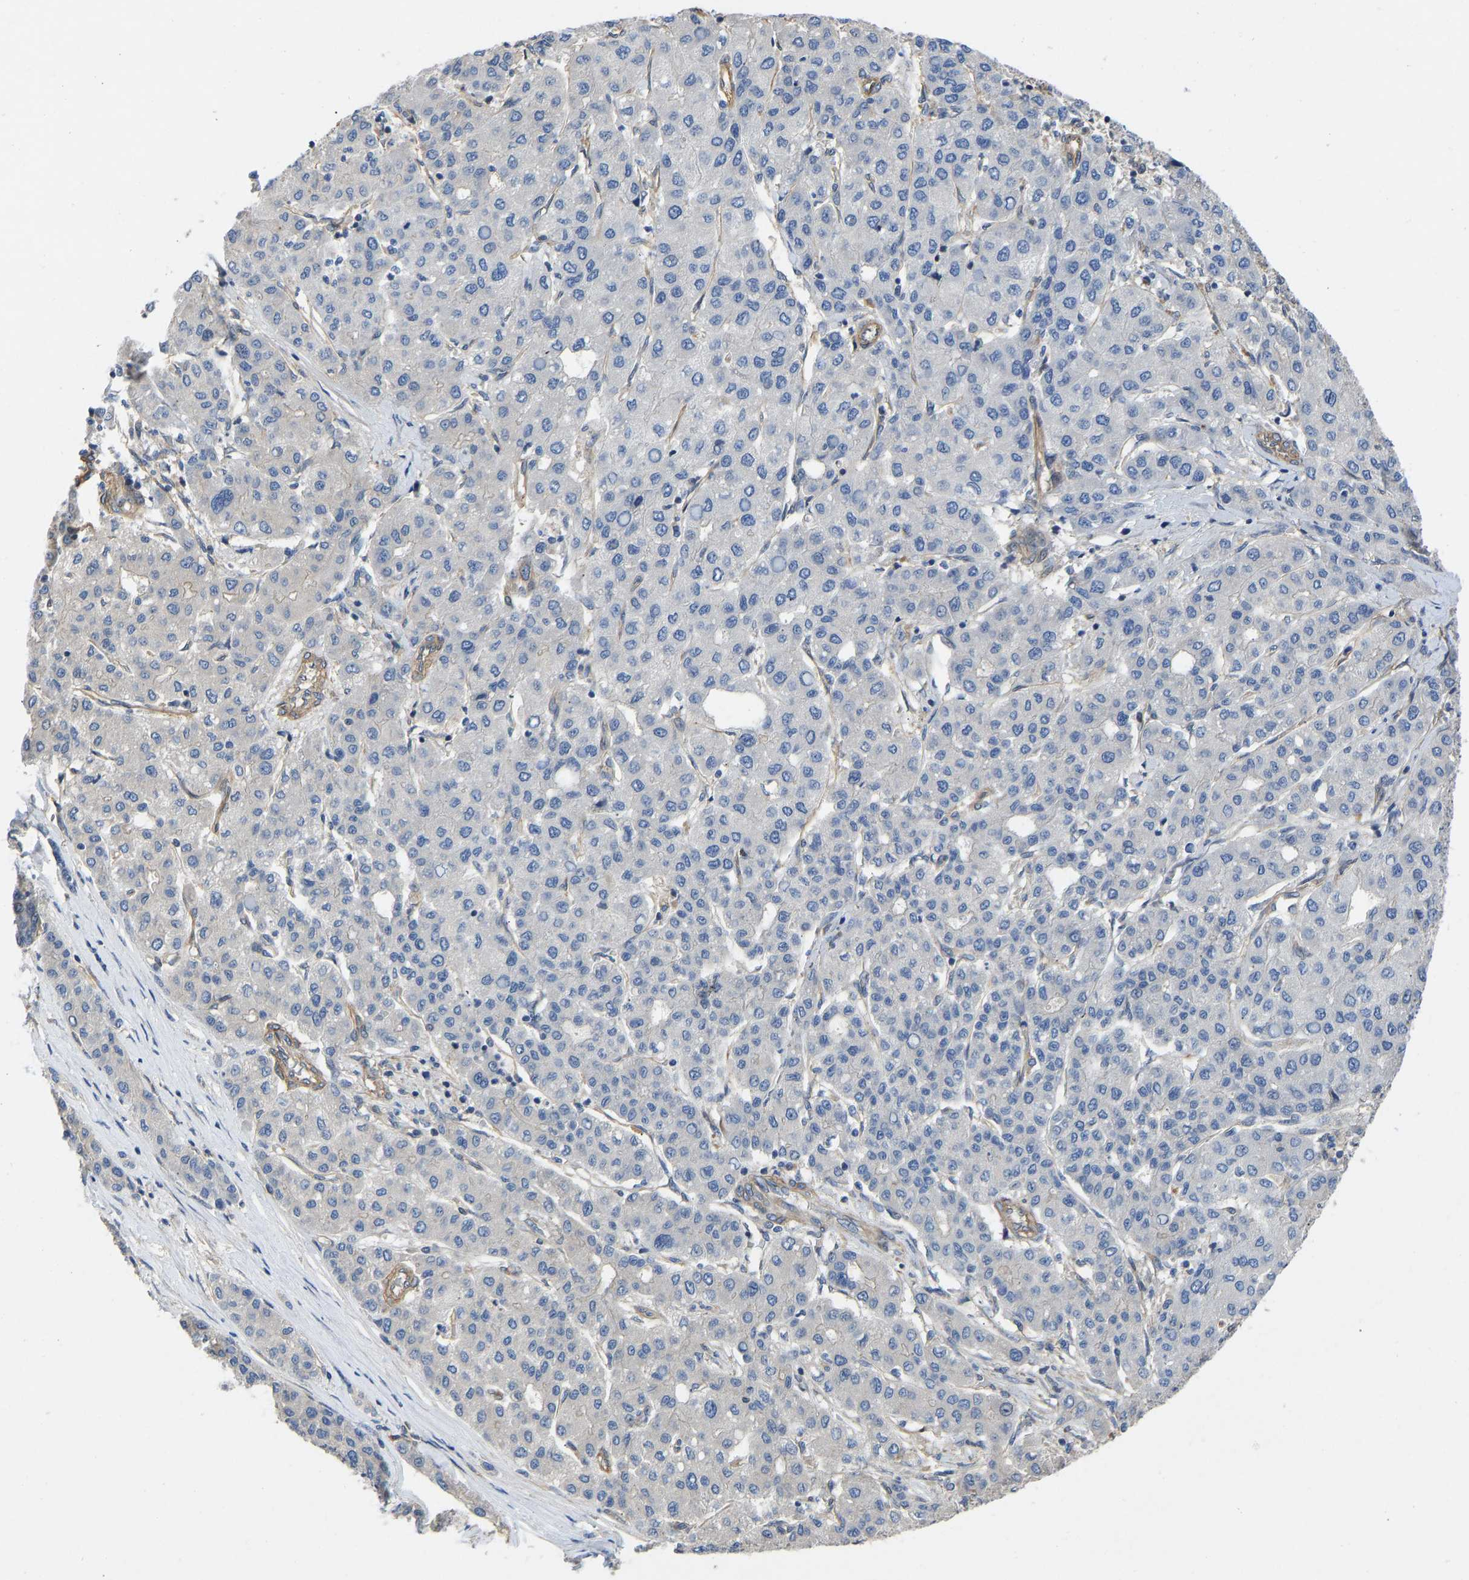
{"staining": {"intensity": "negative", "quantity": "none", "location": "none"}, "tissue": "liver cancer", "cell_type": "Tumor cells", "image_type": "cancer", "snomed": [{"axis": "morphology", "description": "Carcinoma, Hepatocellular, NOS"}, {"axis": "topography", "description": "Liver"}], "caption": "Tumor cells are negative for brown protein staining in liver hepatocellular carcinoma. Brightfield microscopy of immunohistochemistry (IHC) stained with DAB (brown) and hematoxylin (blue), captured at high magnification.", "gene": "ELMO2", "patient": {"sex": "male", "age": 65}}